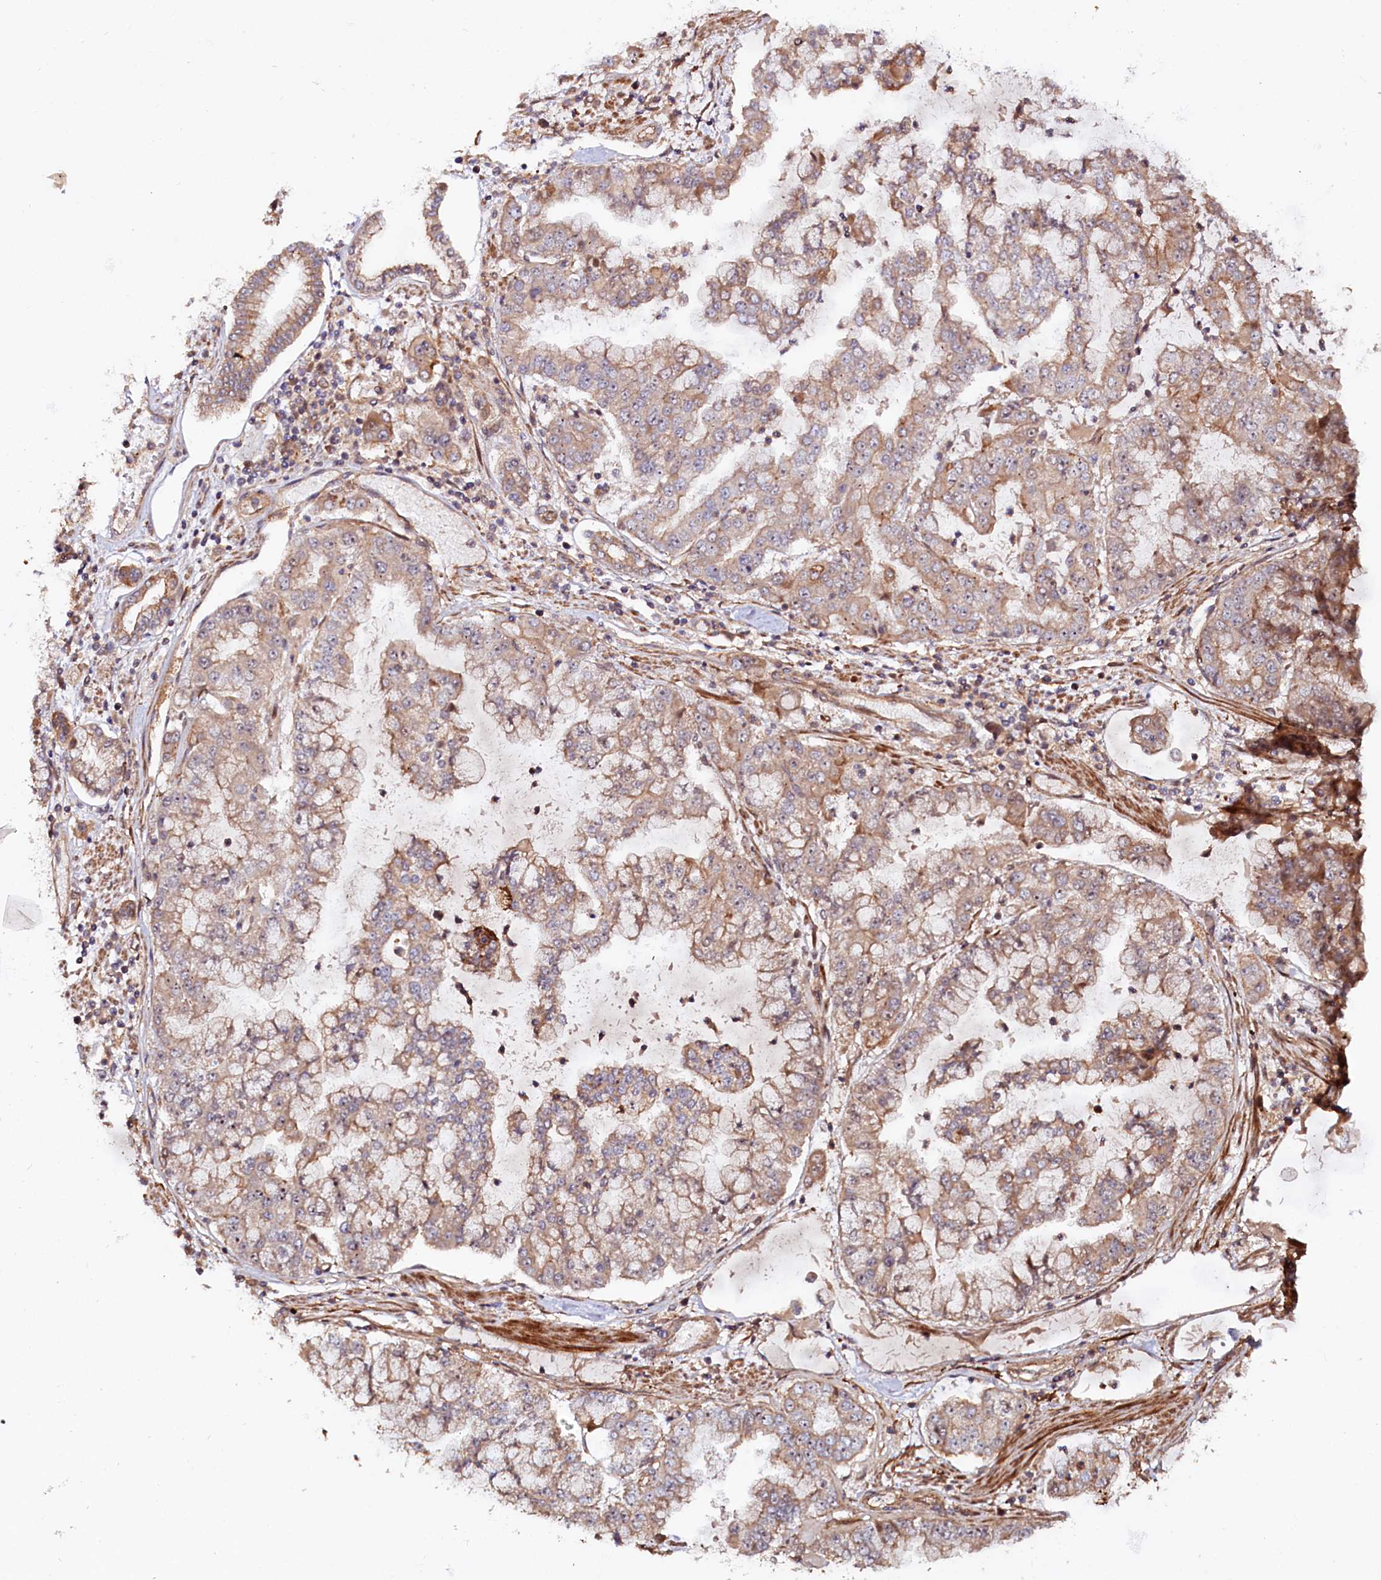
{"staining": {"intensity": "weak", "quantity": ">75%", "location": "cytoplasmic/membranous"}, "tissue": "stomach cancer", "cell_type": "Tumor cells", "image_type": "cancer", "snomed": [{"axis": "morphology", "description": "Adenocarcinoma, NOS"}, {"axis": "topography", "description": "Stomach"}], "caption": "The image demonstrates staining of adenocarcinoma (stomach), revealing weak cytoplasmic/membranous protein staining (brown color) within tumor cells.", "gene": "NEDD1", "patient": {"sex": "male", "age": 76}}